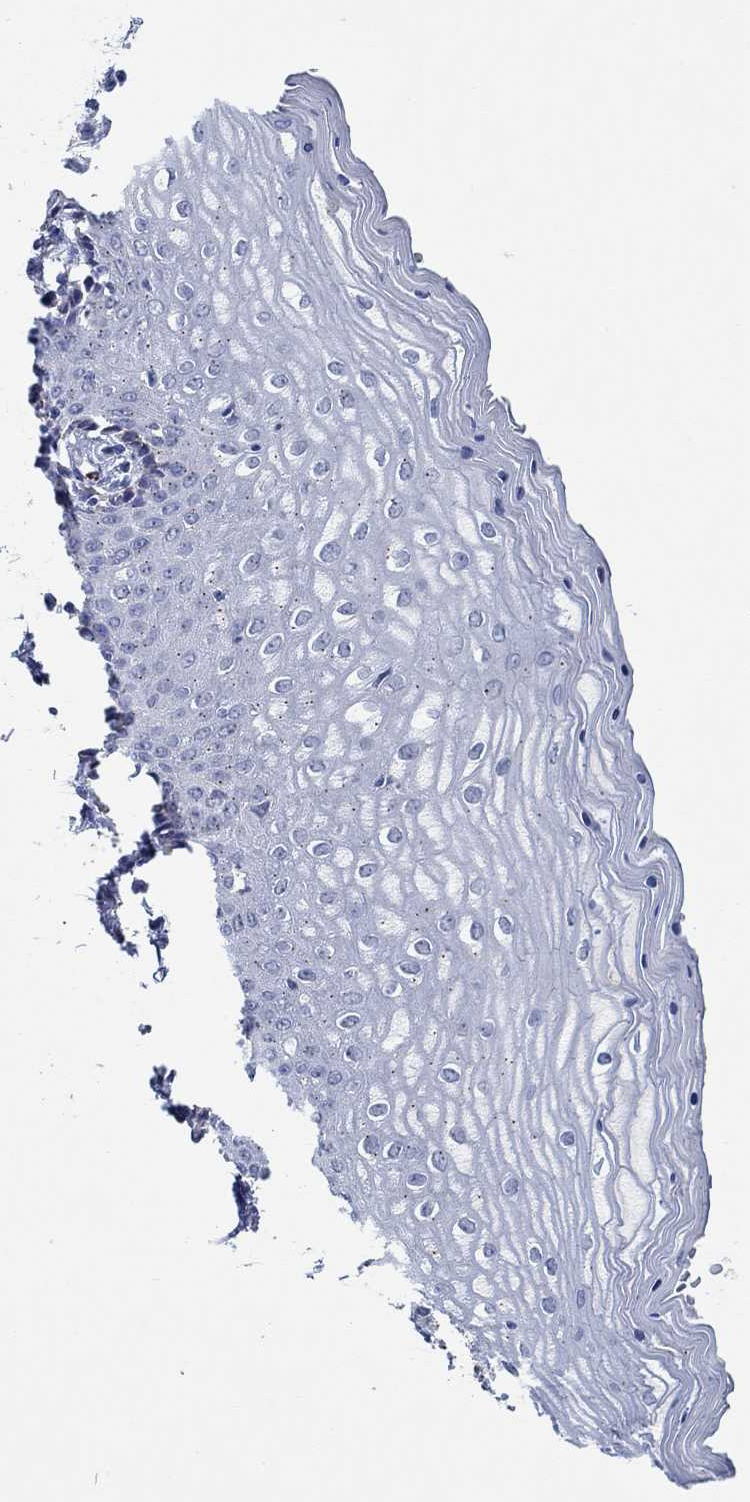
{"staining": {"intensity": "negative", "quantity": "none", "location": "none"}, "tissue": "vagina", "cell_type": "Squamous epithelial cells", "image_type": "normal", "snomed": [{"axis": "morphology", "description": "Normal tissue, NOS"}, {"axis": "topography", "description": "Vagina"}], "caption": "DAB (3,3'-diaminobenzidine) immunohistochemical staining of unremarkable human vagina demonstrates no significant expression in squamous epithelial cells. (Stains: DAB (3,3'-diaminobenzidine) IHC with hematoxylin counter stain, Microscopy: brightfield microscopy at high magnification).", "gene": "CPM", "patient": {"sex": "female", "age": 45}}